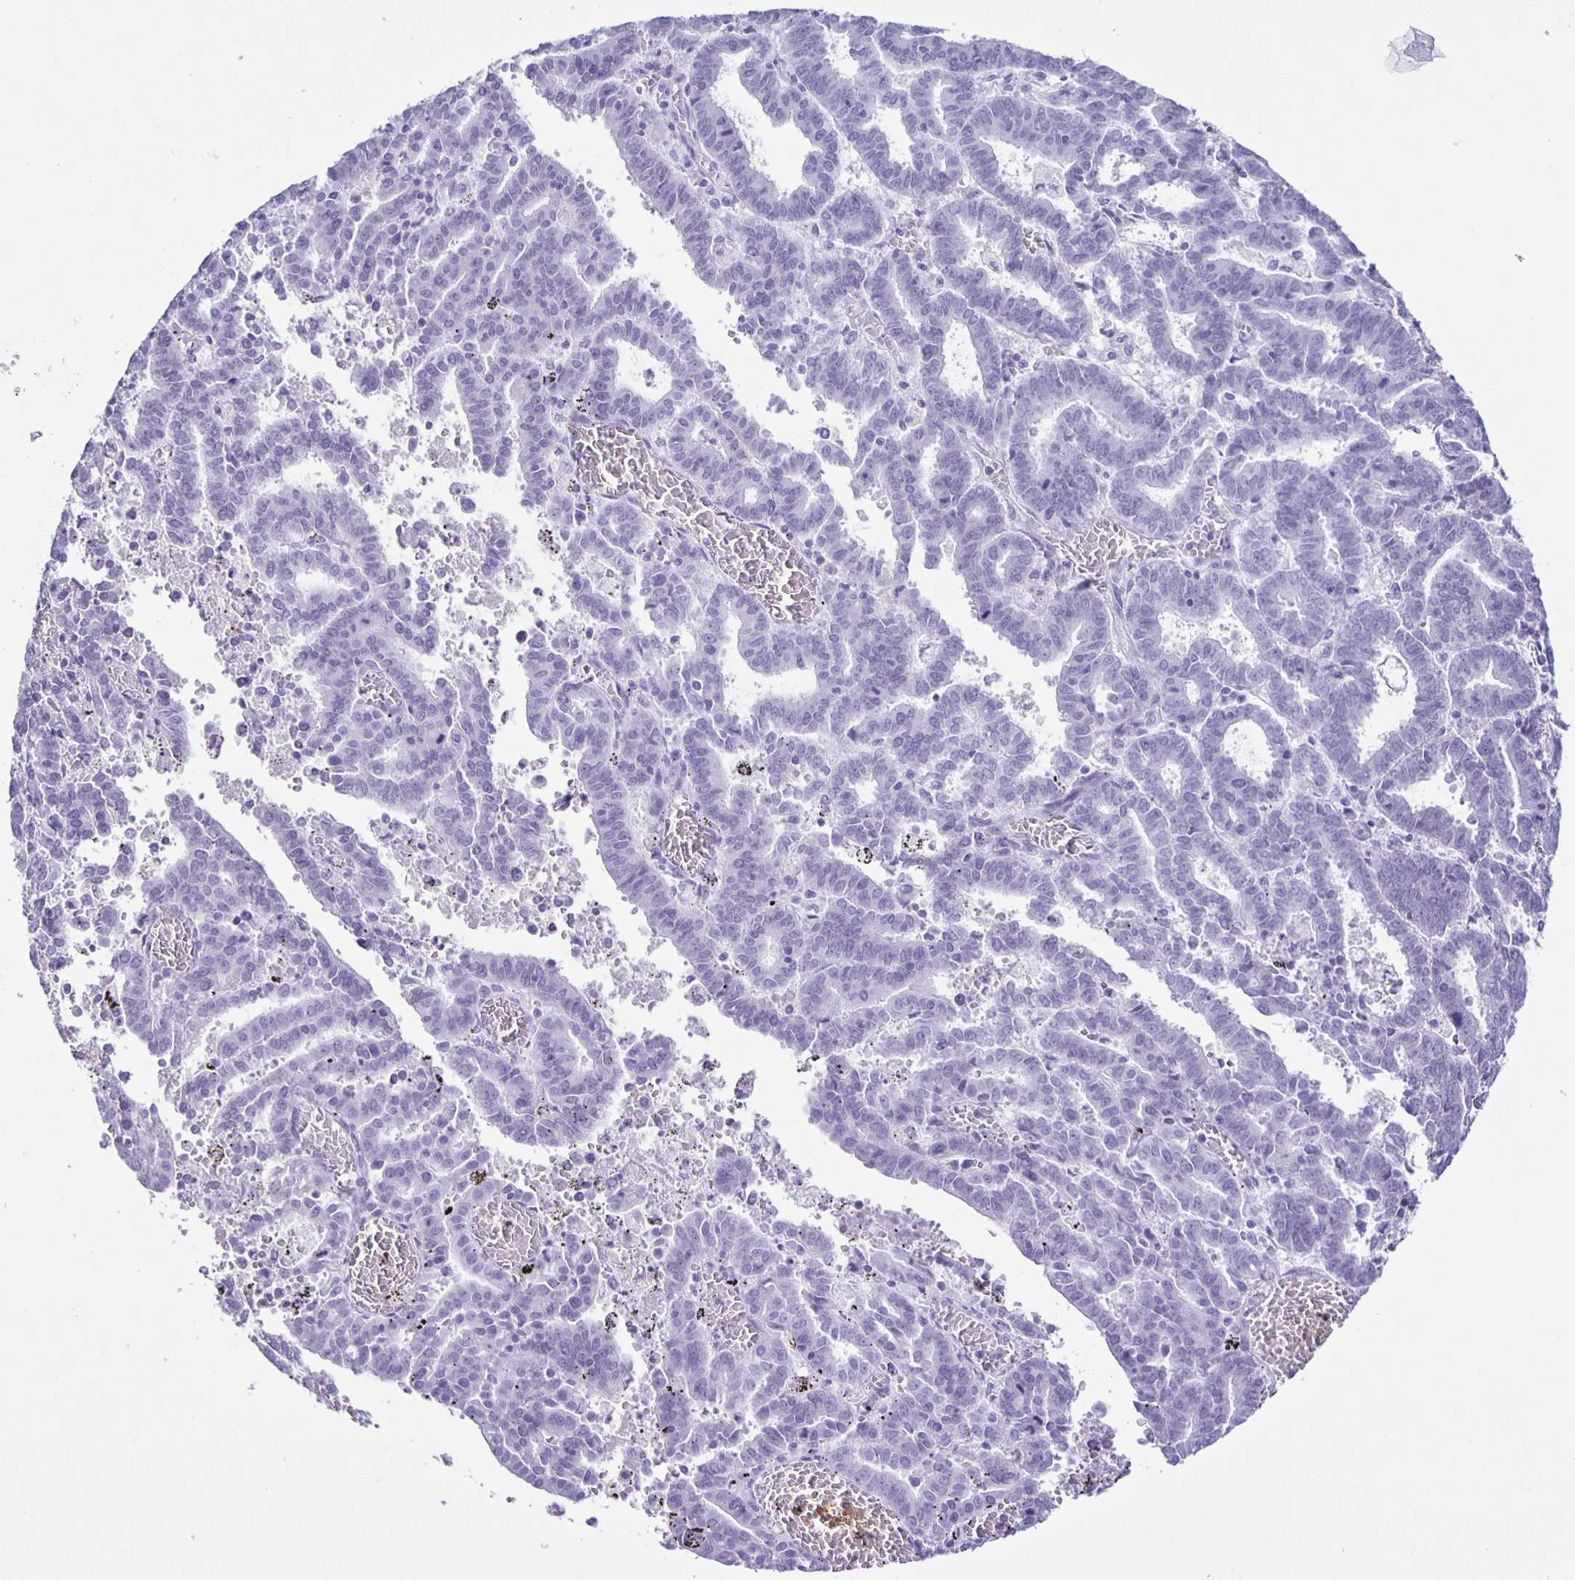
{"staining": {"intensity": "negative", "quantity": "none", "location": "none"}, "tissue": "endometrial cancer", "cell_type": "Tumor cells", "image_type": "cancer", "snomed": [{"axis": "morphology", "description": "Adenocarcinoma, NOS"}, {"axis": "topography", "description": "Uterus"}], "caption": "This is an immunohistochemistry image of endometrial cancer. There is no expression in tumor cells.", "gene": "EZHIP", "patient": {"sex": "female", "age": 83}}